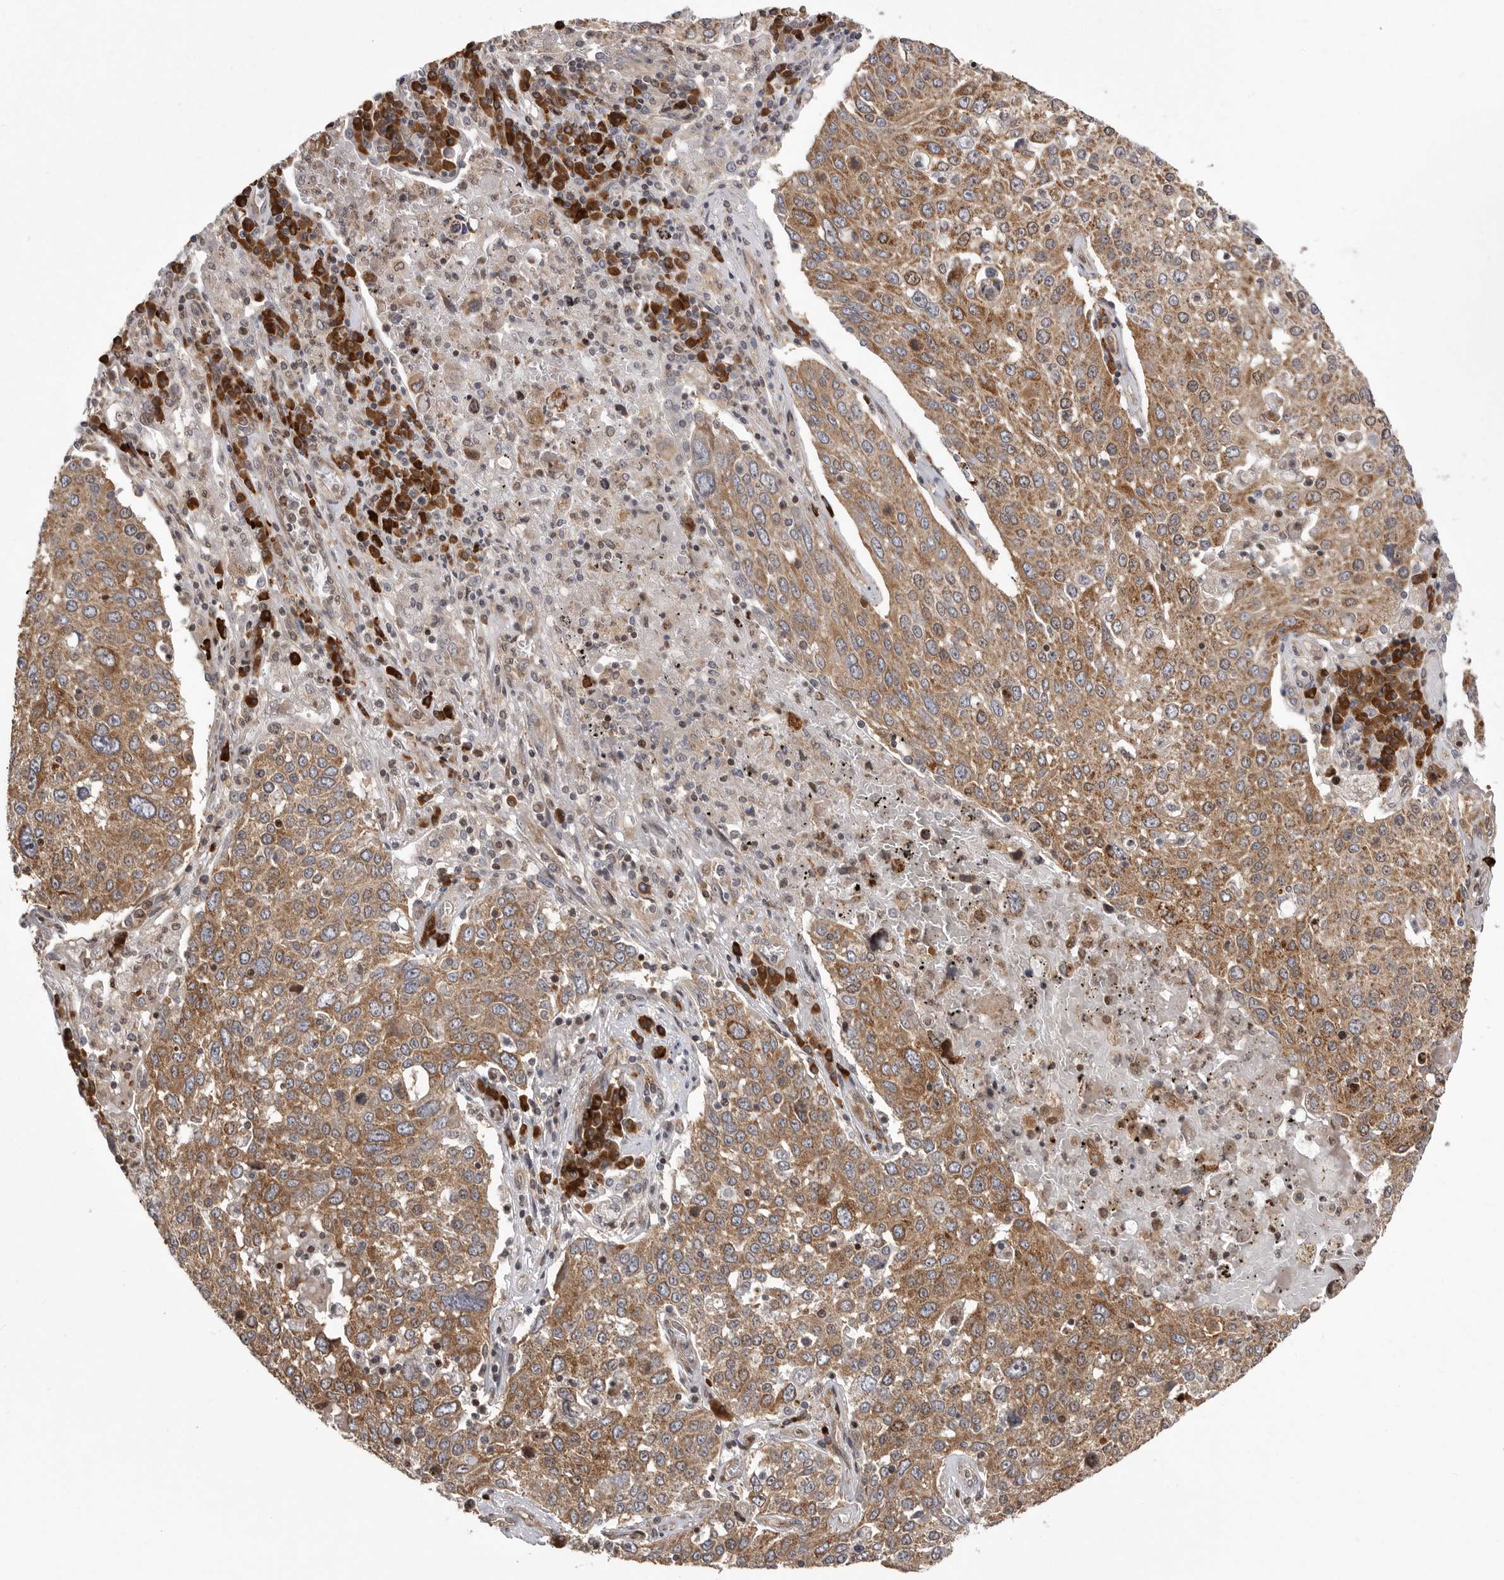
{"staining": {"intensity": "moderate", "quantity": ">75%", "location": "cytoplasmic/membranous,nuclear"}, "tissue": "lung cancer", "cell_type": "Tumor cells", "image_type": "cancer", "snomed": [{"axis": "morphology", "description": "Squamous cell carcinoma, NOS"}, {"axis": "topography", "description": "Lung"}], "caption": "About >75% of tumor cells in lung cancer show moderate cytoplasmic/membranous and nuclear protein positivity as visualized by brown immunohistochemical staining.", "gene": "OXR1", "patient": {"sex": "male", "age": 65}}